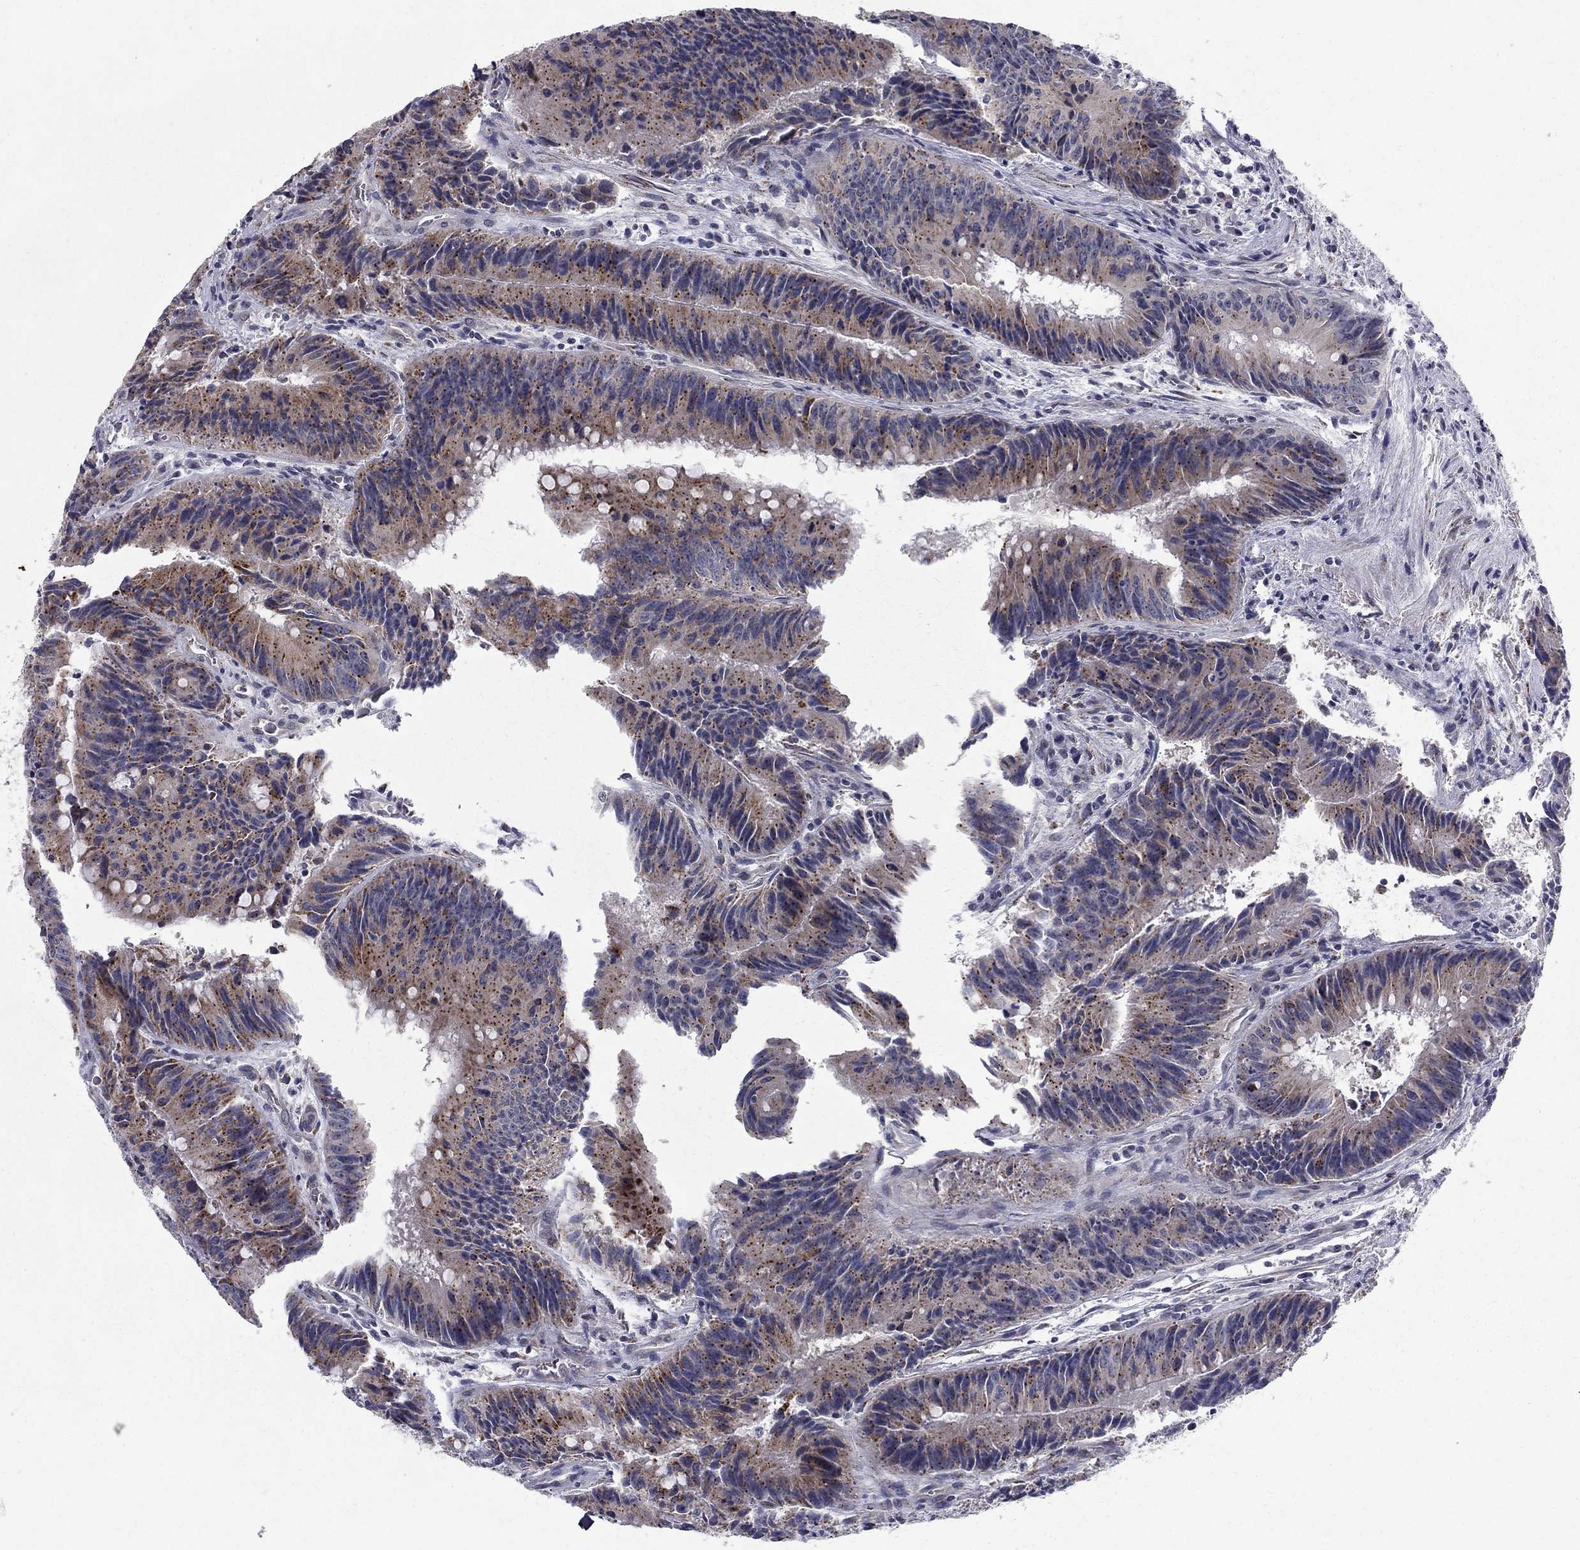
{"staining": {"intensity": "strong", "quantity": ">75%", "location": "cytoplasmic/membranous"}, "tissue": "colorectal cancer", "cell_type": "Tumor cells", "image_type": "cancer", "snomed": [{"axis": "morphology", "description": "Adenocarcinoma, NOS"}, {"axis": "topography", "description": "Rectum"}], "caption": "A photomicrograph showing strong cytoplasmic/membranous staining in about >75% of tumor cells in colorectal cancer (adenocarcinoma), as visualized by brown immunohistochemical staining.", "gene": "CLIC6", "patient": {"sex": "female", "age": 72}}